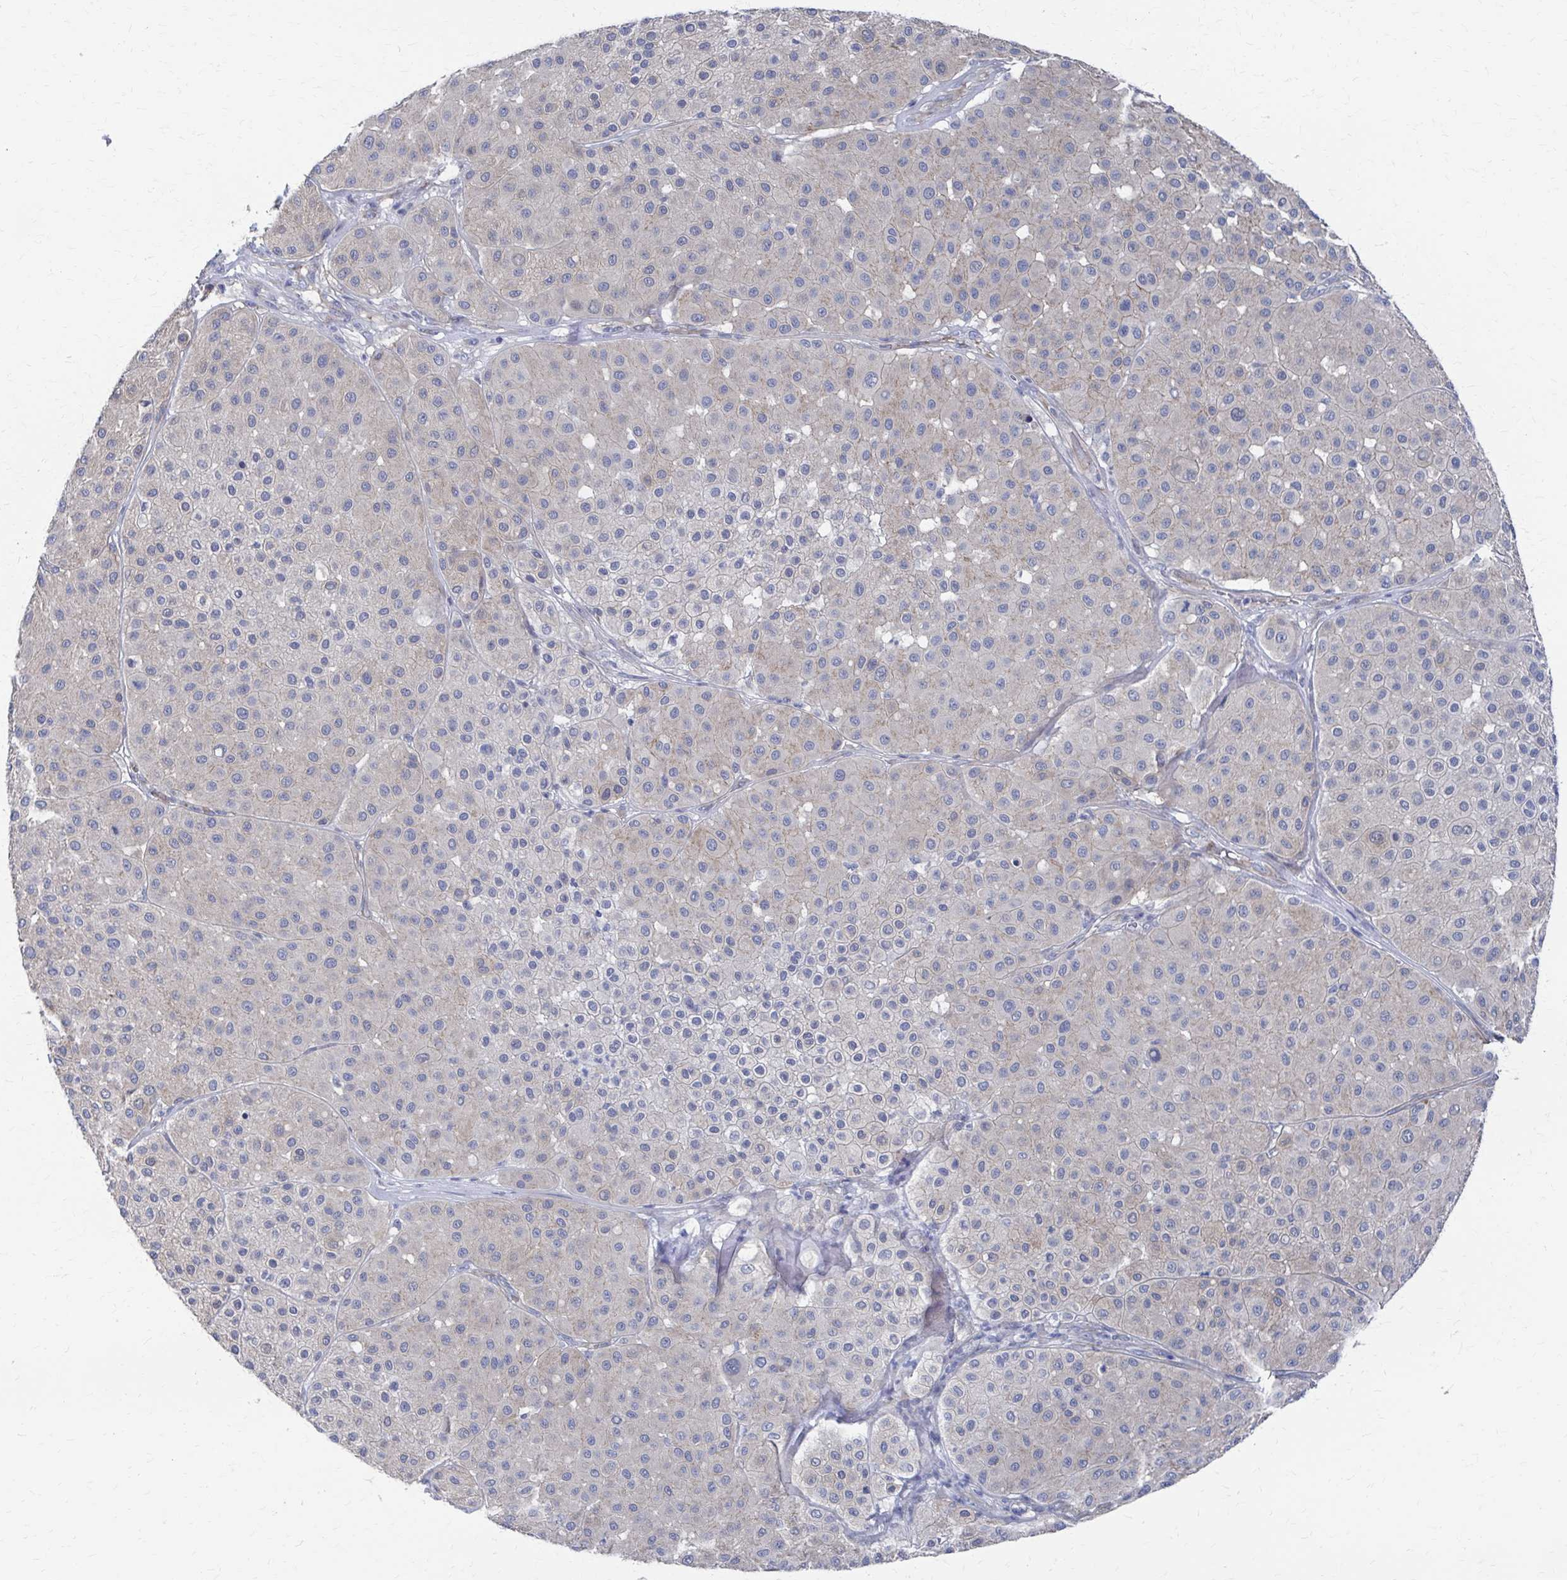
{"staining": {"intensity": "weak", "quantity": "<25%", "location": "cytoplasmic/membranous"}, "tissue": "melanoma", "cell_type": "Tumor cells", "image_type": "cancer", "snomed": [{"axis": "morphology", "description": "Malignant melanoma, Metastatic site"}, {"axis": "topography", "description": "Smooth muscle"}], "caption": "Melanoma was stained to show a protein in brown. There is no significant positivity in tumor cells.", "gene": "PLEKHG7", "patient": {"sex": "male", "age": 41}}